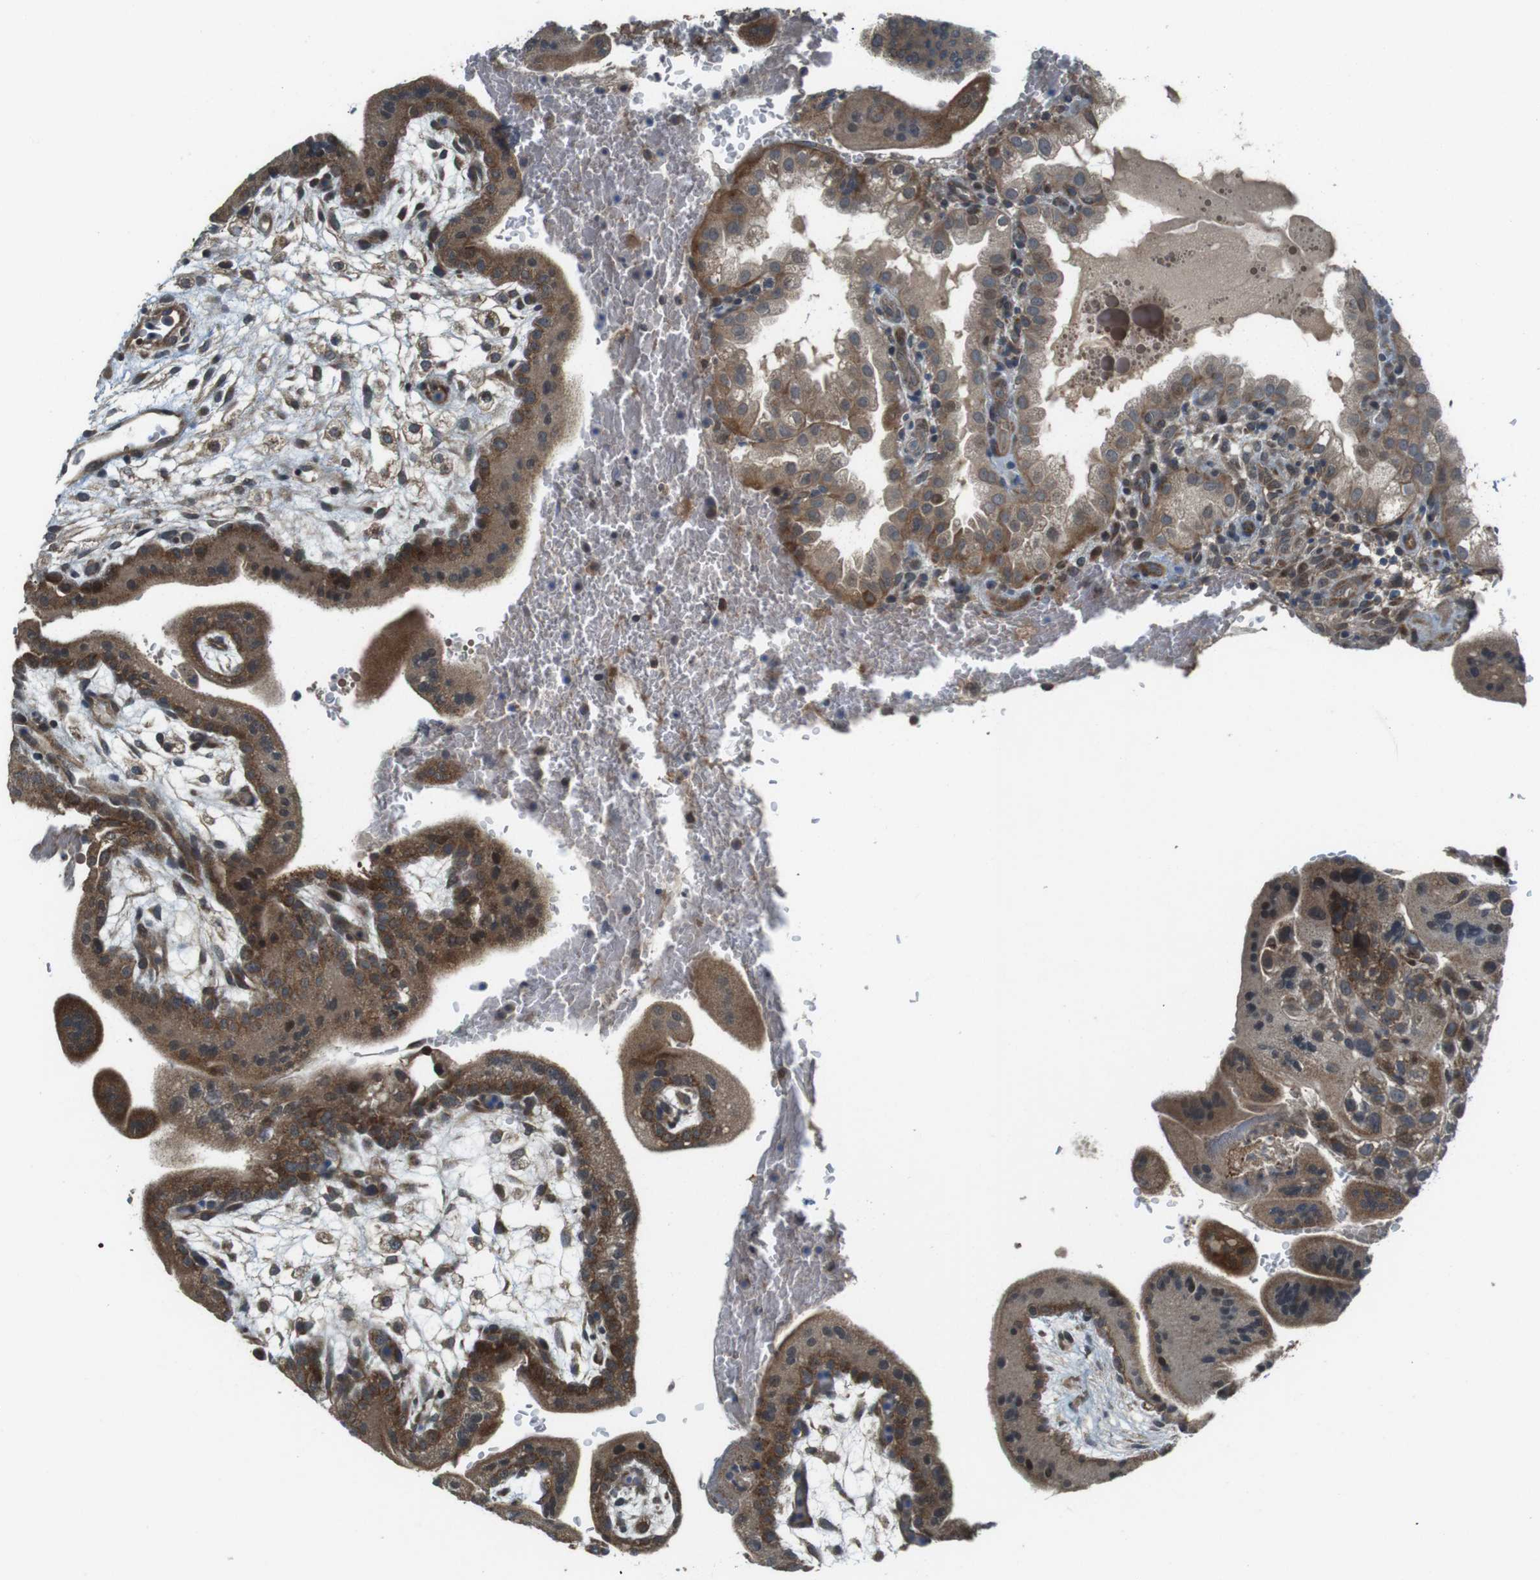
{"staining": {"intensity": "moderate", "quantity": ">75%", "location": "cytoplasmic/membranous"}, "tissue": "placenta", "cell_type": "Decidual cells", "image_type": "normal", "snomed": [{"axis": "morphology", "description": "Normal tissue, NOS"}, {"axis": "topography", "description": "Placenta"}], "caption": "Immunohistochemistry (IHC) staining of normal placenta, which shows medium levels of moderate cytoplasmic/membranous expression in approximately >75% of decidual cells indicating moderate cytoplasmic/membranous protein staining. The staining was performed using DAB (3,3'-diaminobenzidine) (brown) for protein detection and nuclei were counterstained in hematoxylin (blue).", "gene": "IFFO2", "patient": {"sex": "female", "age": 35}}